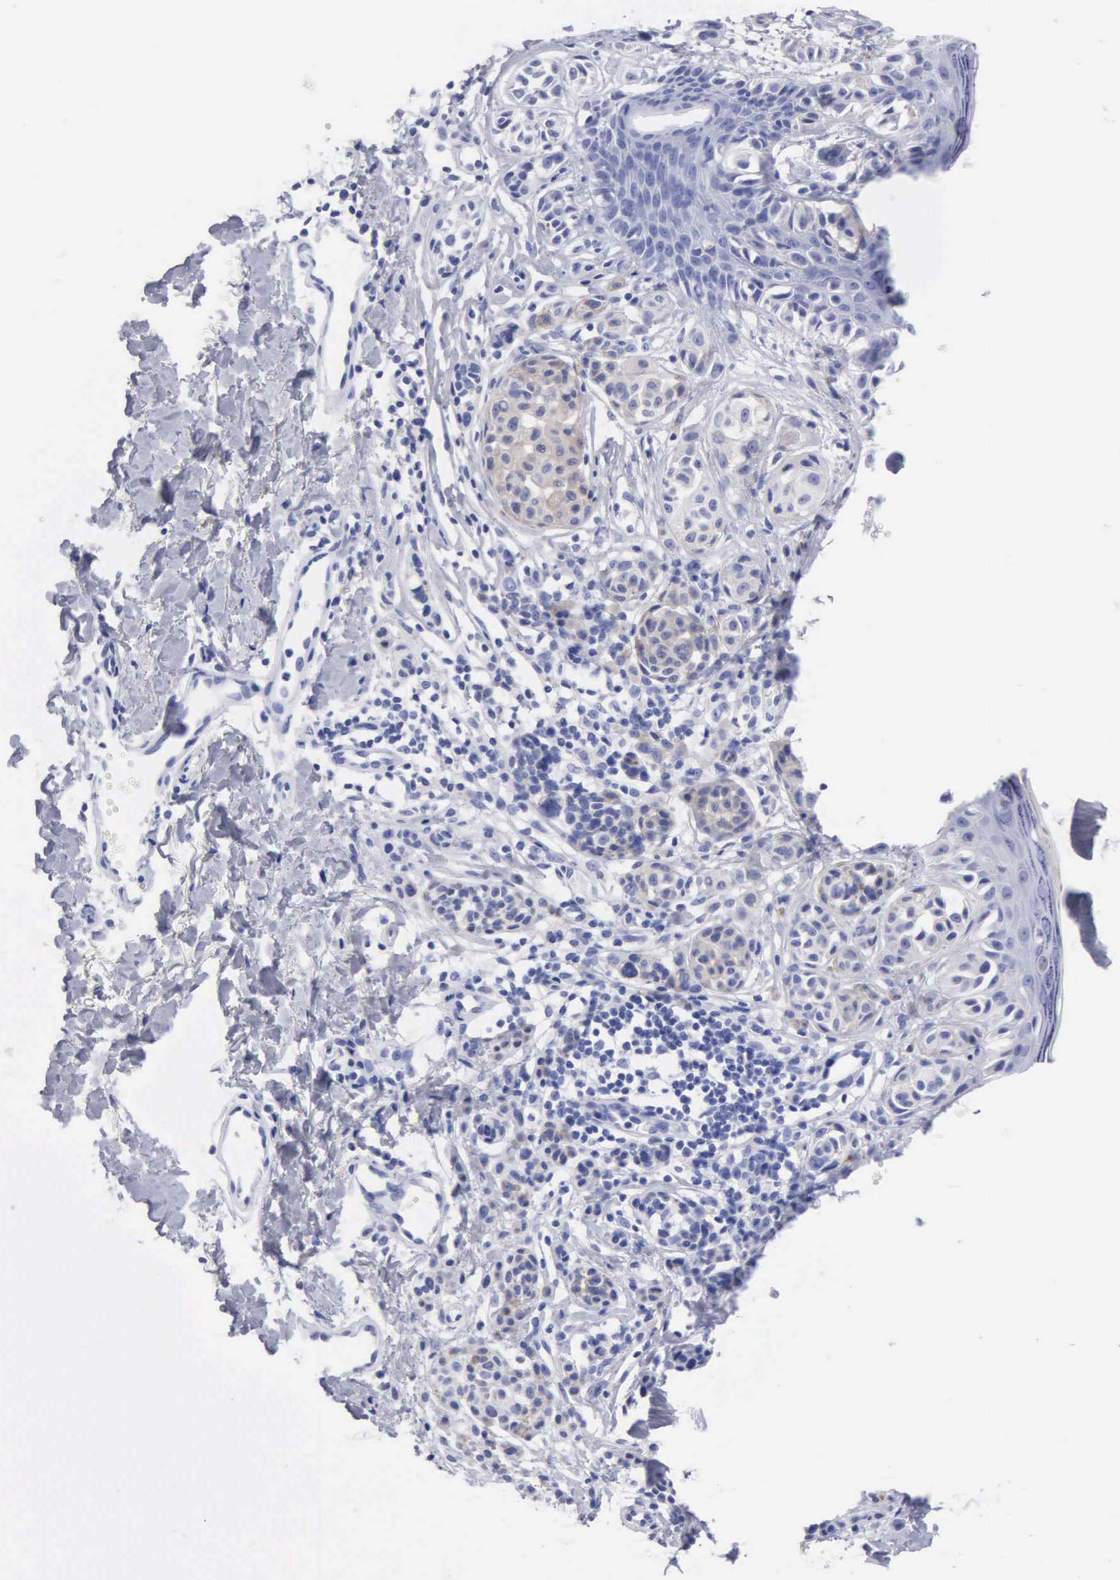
{"staining": {"intensity": "negative", "quantity": "none", "location": "none"}, "tissue": "melanoma", "cell_type": "Tumor cells", "image_type": "cancer", "snomed": [{"axis": "morphology", "description": "Malignant melanoma, NOS"}, {"axis": "topography", "description": "Skin"}], "caption": "Immunohistochemistry histopathology image of melanoma stained for a protein (brown), which displays no expression in tumor cells.", "gene": "CYP19A1", "patient": {"sex": "male", "age": 40}}